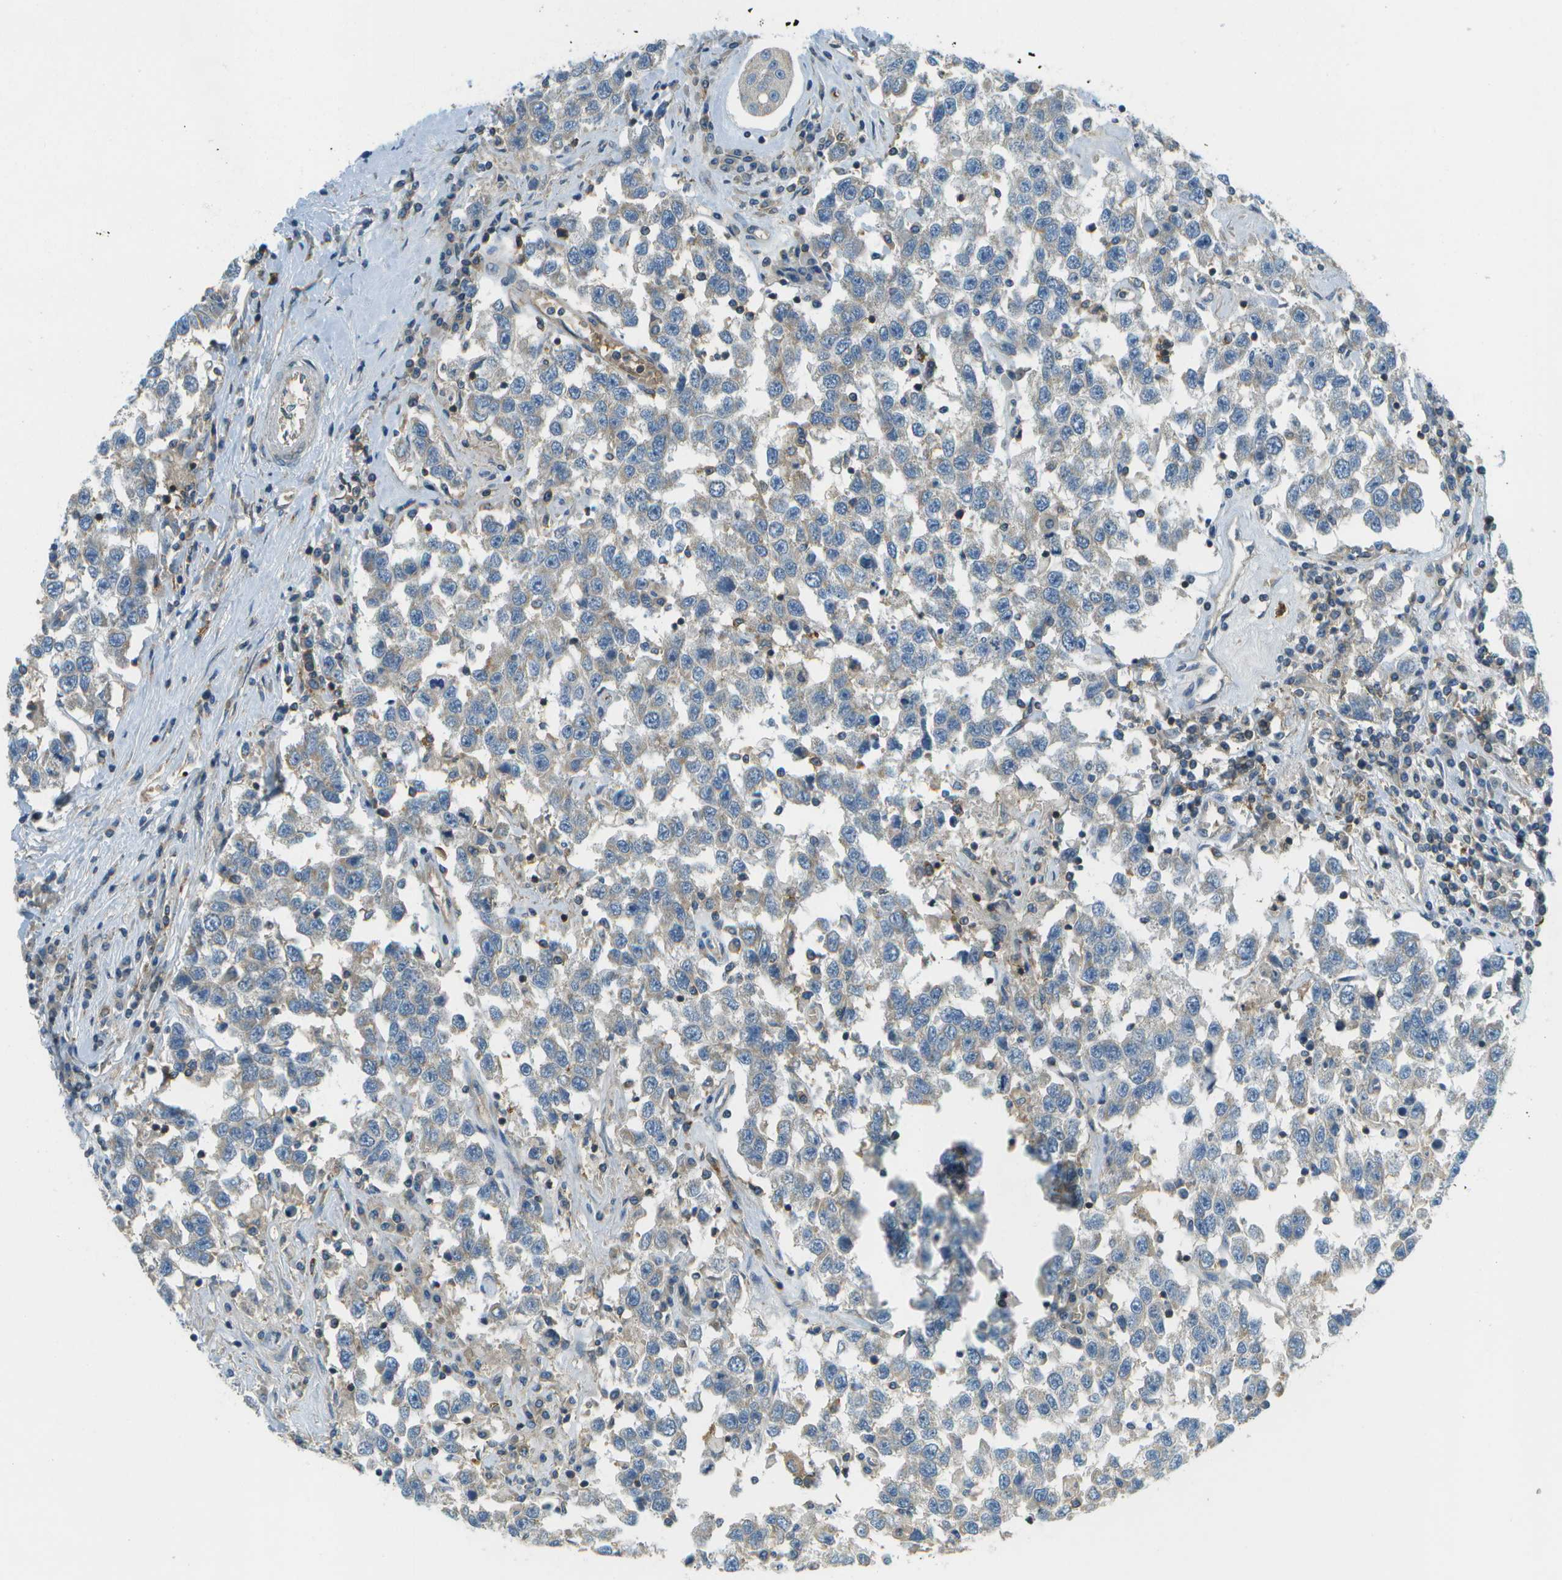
{"staining": {"intensity": "negative", "quantity": "none", "location": "none"}, "tissue": "testis cancer", "cell_type": "Tumor cells", "image_type": "cancer", "snomed": [{"axis": "morphology", "description": "Seminoma, NOS"}, {"axis": "topography", "description": "Testis"}], "caption": "This is an immunohistochemistry (IHC) micrograph of testis seminoma. There is no staining in tumor cells.", "gene": "CTIF", "patient": {"sex": "male", "age": 41}}